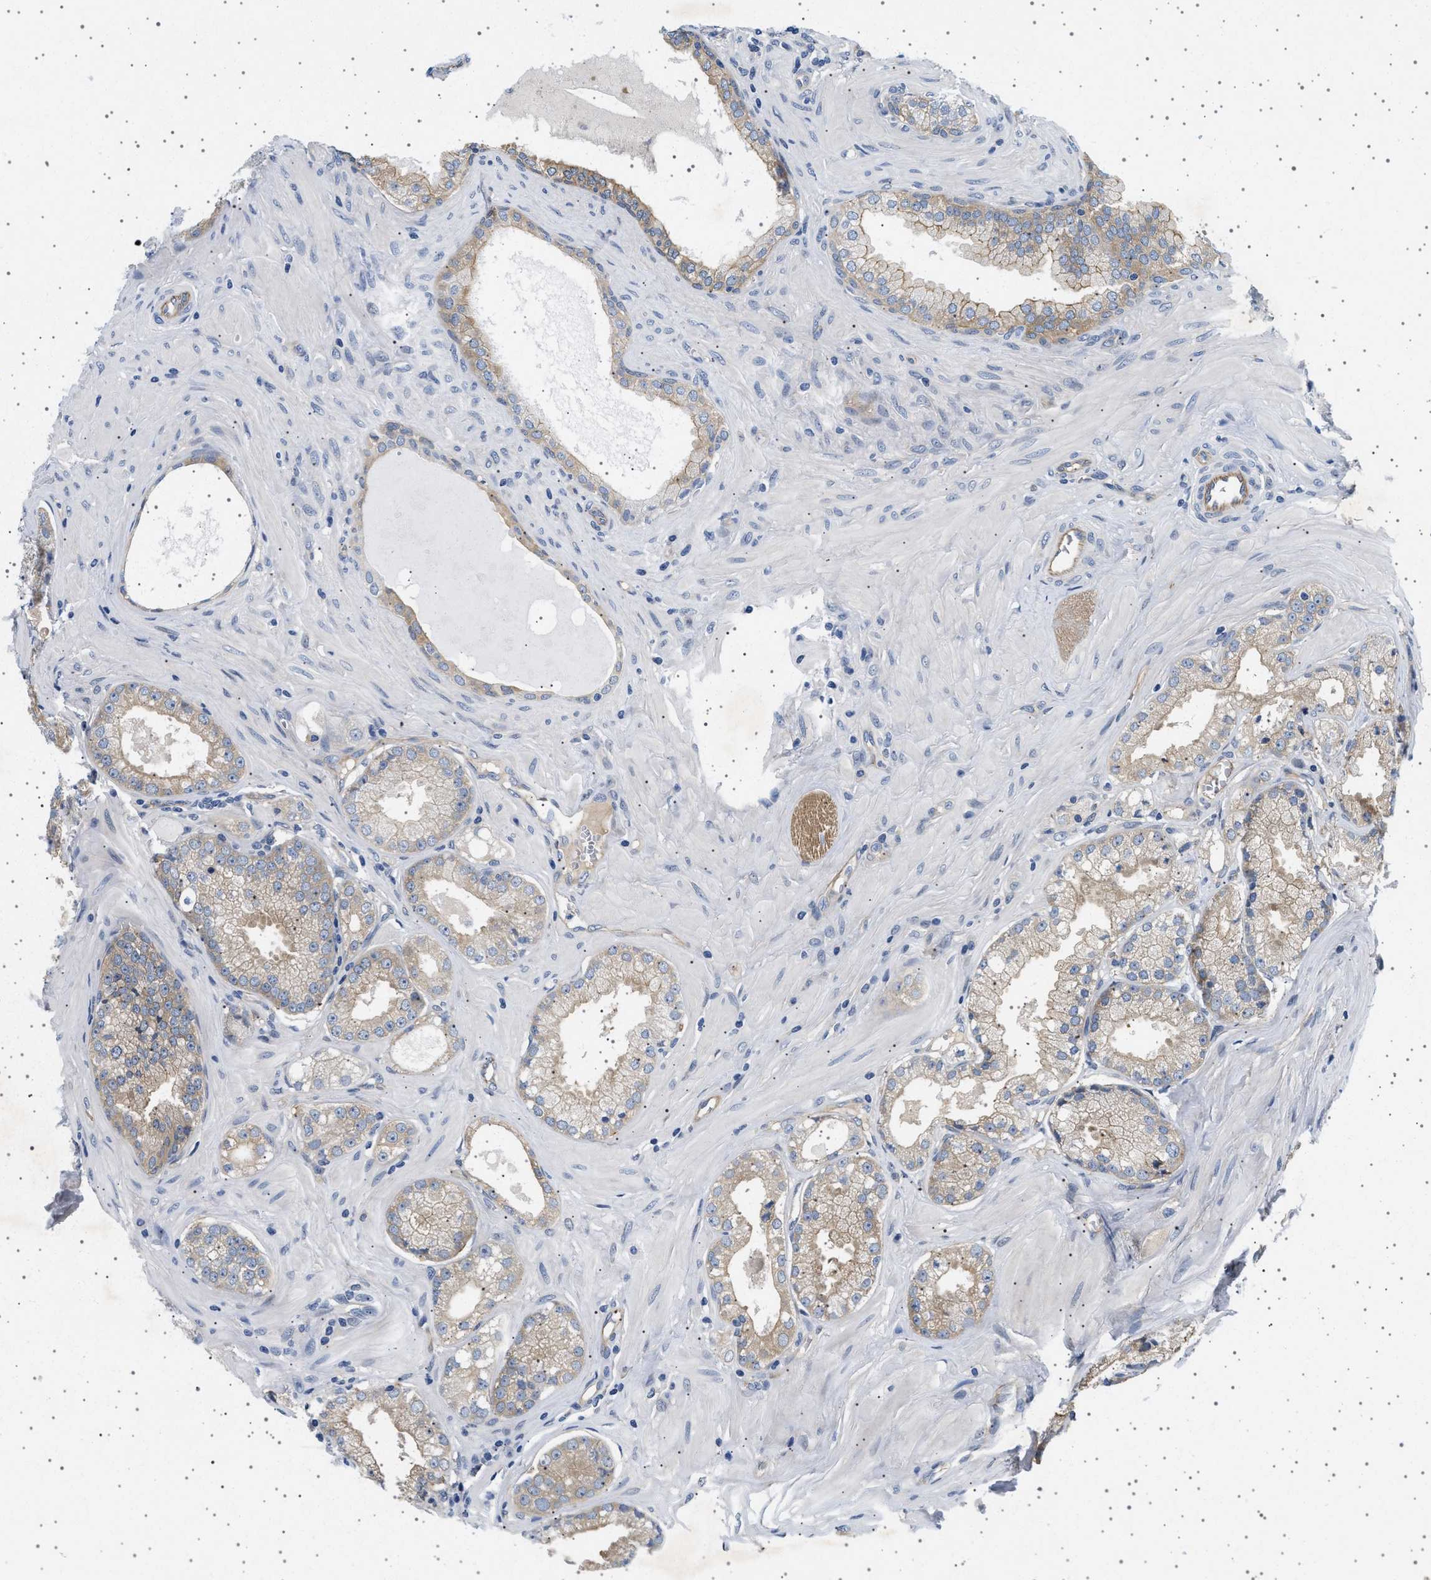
{"staining": {"intensity": "weak", "quantity": ">75%", "location": "cytoplasmic/membranous"}, "tissue": "prostate cancer", "cell_type": "Tumor cells", "image_type": "cancer", "snomed": [{"axis": "morphology", "description": "Adenocarcinoma, Low grade"}, {"axis": "topography", "description": "Prostate"}], "caption": "DAB (3,3'-diaminobenzidine) immunohistochemical staining of human prostate cancer (low-grade adenocarcinoma) exhibits weak cytoplasmic/membranous protein expression in about >75% of tumor cells. Nuclei are stained in blue.", "gene": "PLPP6", "patient": {"sex": "male", "age": 57}}